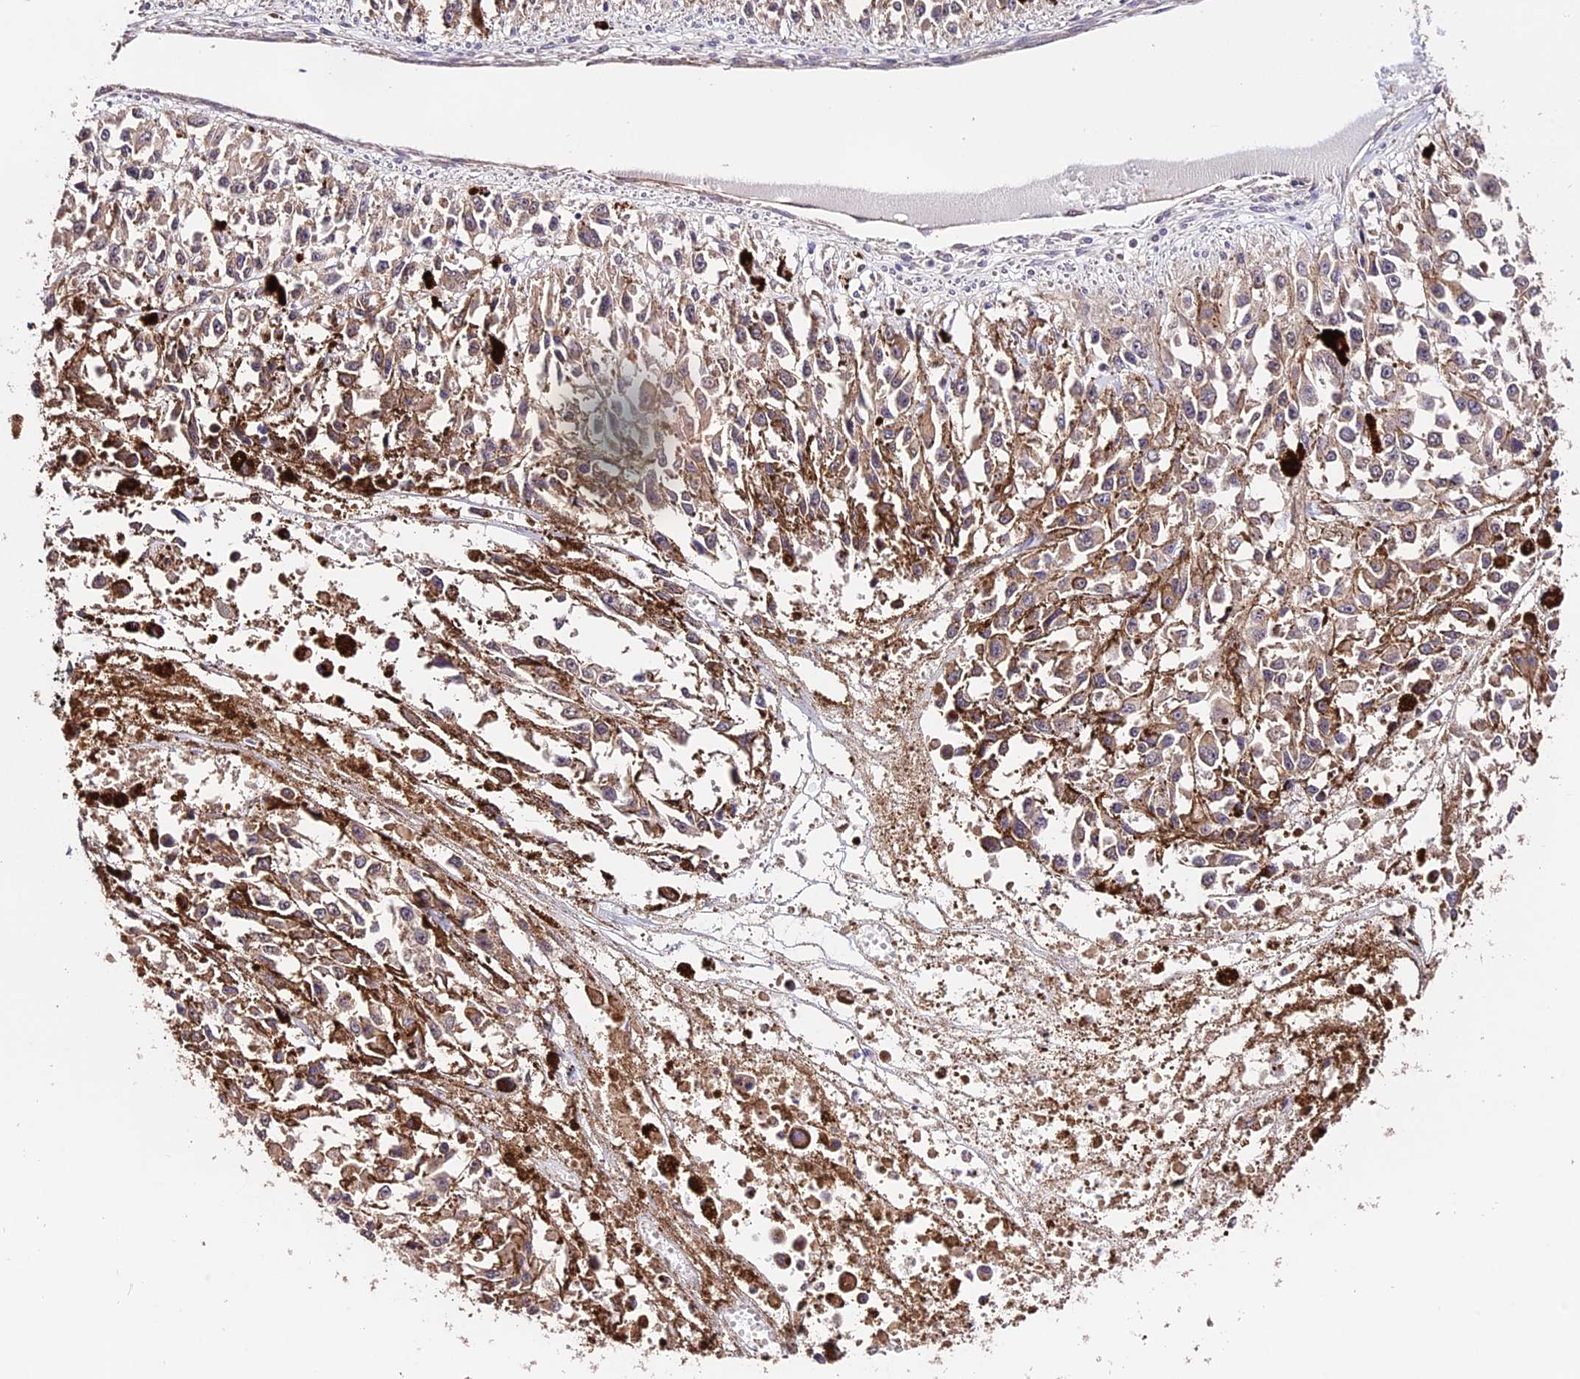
{"staining": {"intensity": "weak", "quantity": ">75%", "location": "cytoplasmic/membranous"}, "tissue": "melanoma", "cell_type": "Tumor cells", "image_type": "cancer", "snomed": [{"axis": "morphology", "description": "Malignant melanoma, Metastatic site"}, {"axis": "topography", "description": "Lymph node"}], "caption": "This histopathology image demonstrates immunohistochemistry (IHC) staining of malignant melanoma (metastatic site), with low weak cytoplasmic/membranous expression in approximately >75% of tumor cells.", "gene": "CES3", "patient": {"sex": "male", "age": 59}}